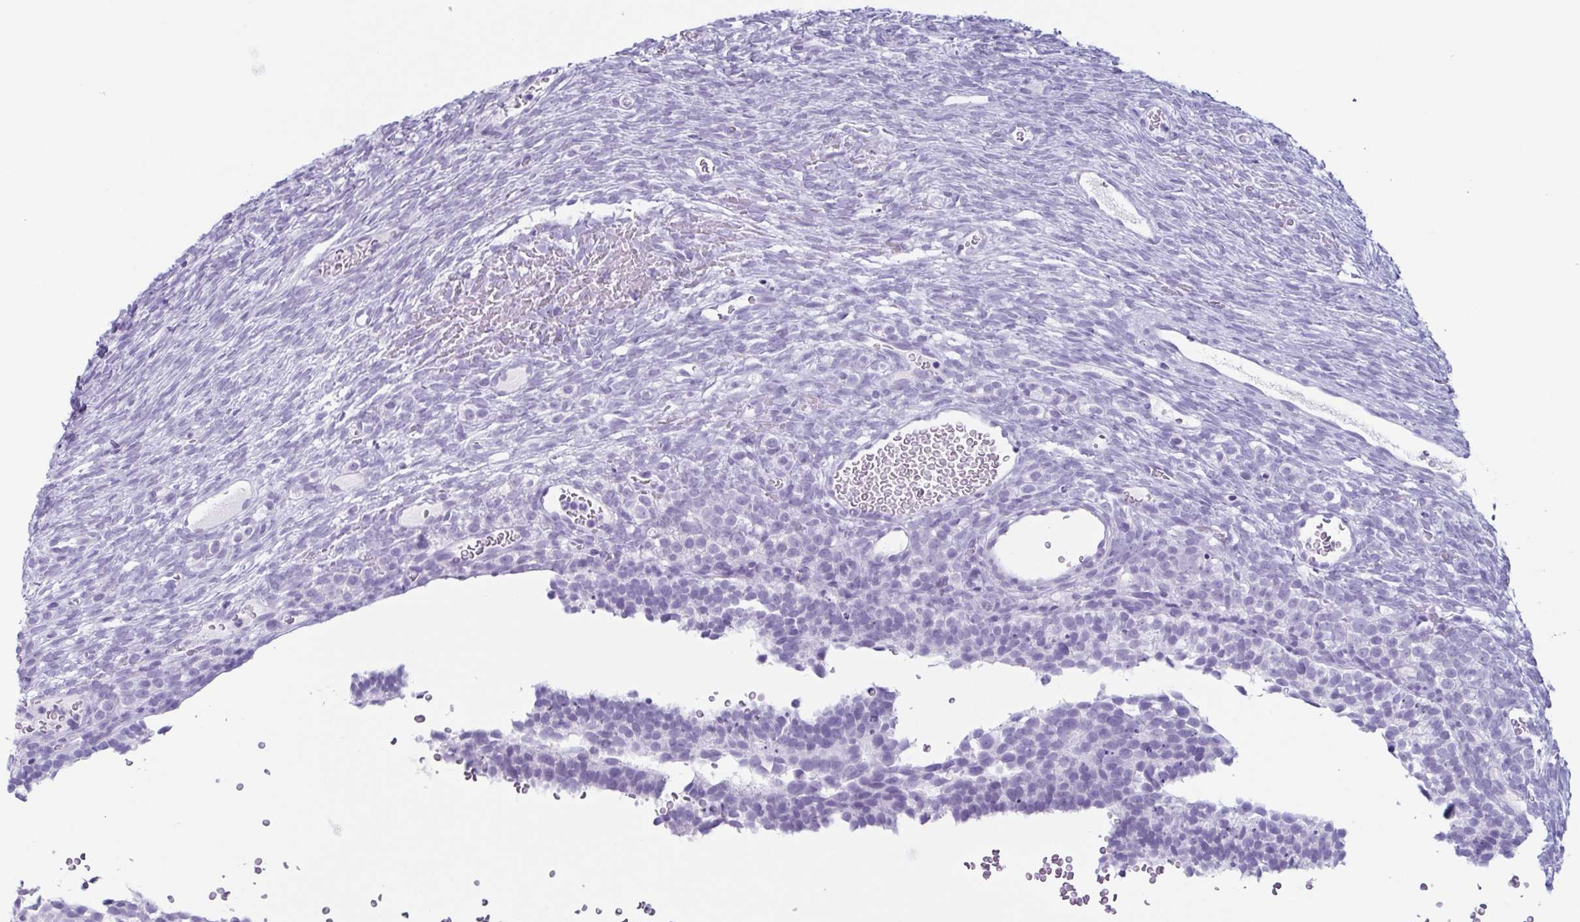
{"staining": {"intensity": "negative", "quantity": "none", "location": "none"}, "tissue": "ovary", "cell_type": "Follicle cells", "image_type": "normal", "snomed": [{"axis": "morphology", "description": "Normal tissue, NOS"}, {"axis": "topography", "description": "Ovary"}], "caption": "Photomicrograph shows no protein expression in follicle cells of unremarkable ovary.", "gene": "ENKUR", "patient": {"sex": "female", "age": 34}}